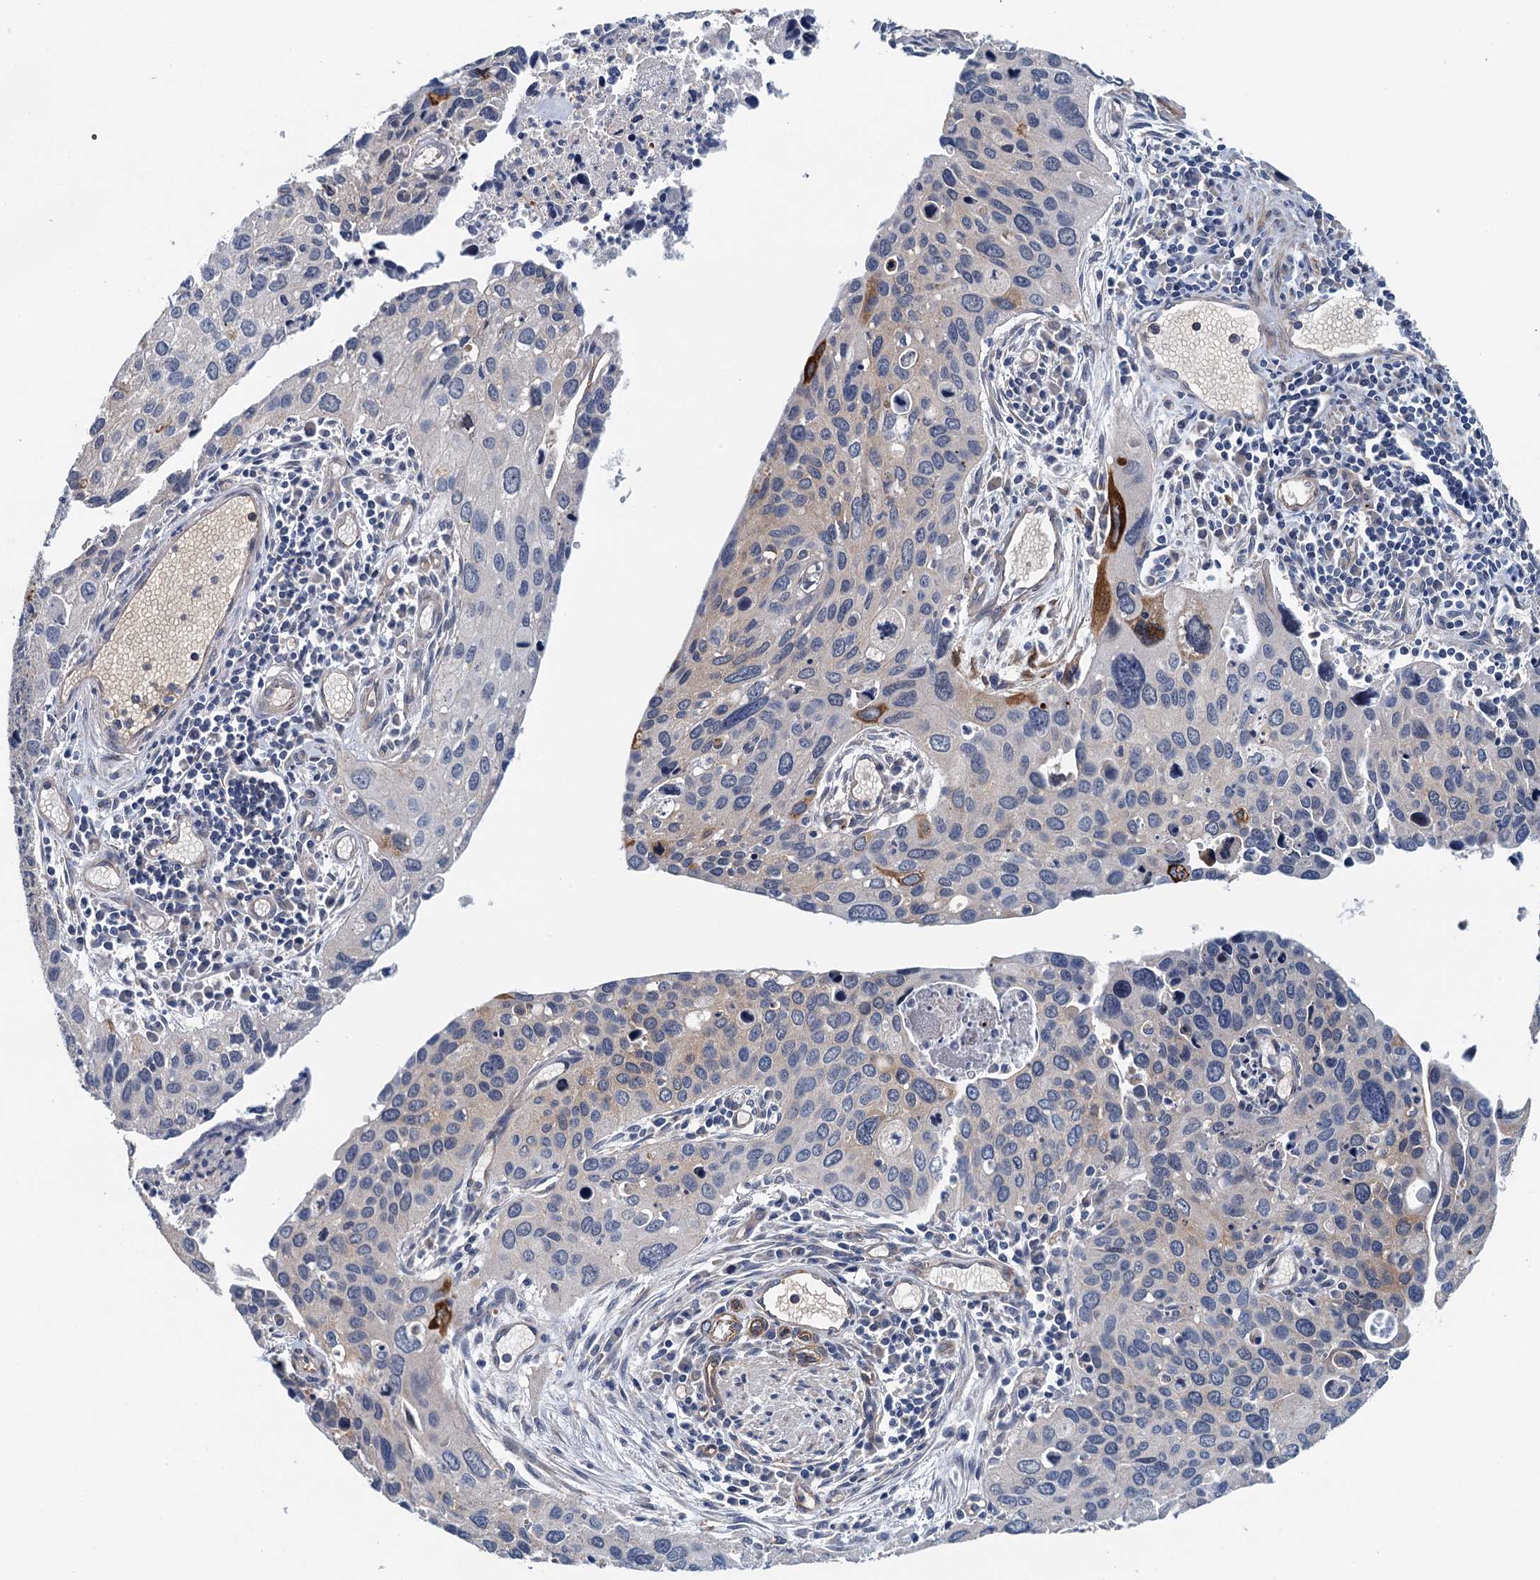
{"staining": {"intensity": "strong", "quantity": "<25%", "location": "cytoplasmic/membranous"}, "tissue": "cervical cancer", "cell_type": "Tumor cells", "image_type": "cancer", "snomed": [{"axis": "morphology", "description": "Squamous cell carcinoma, NOS"}, {"axis": "topography", "description": "Cervix"}], "caption": "Immunohistochemical staining of human cervical cancer (squamous cell carcinoma) demonstrates medium levels of strong cytoplasmic/membranous positivity in about <25% of tumor cells.", "gene": "RSAD2", "patient": {"sex": "female", "age": 55}}